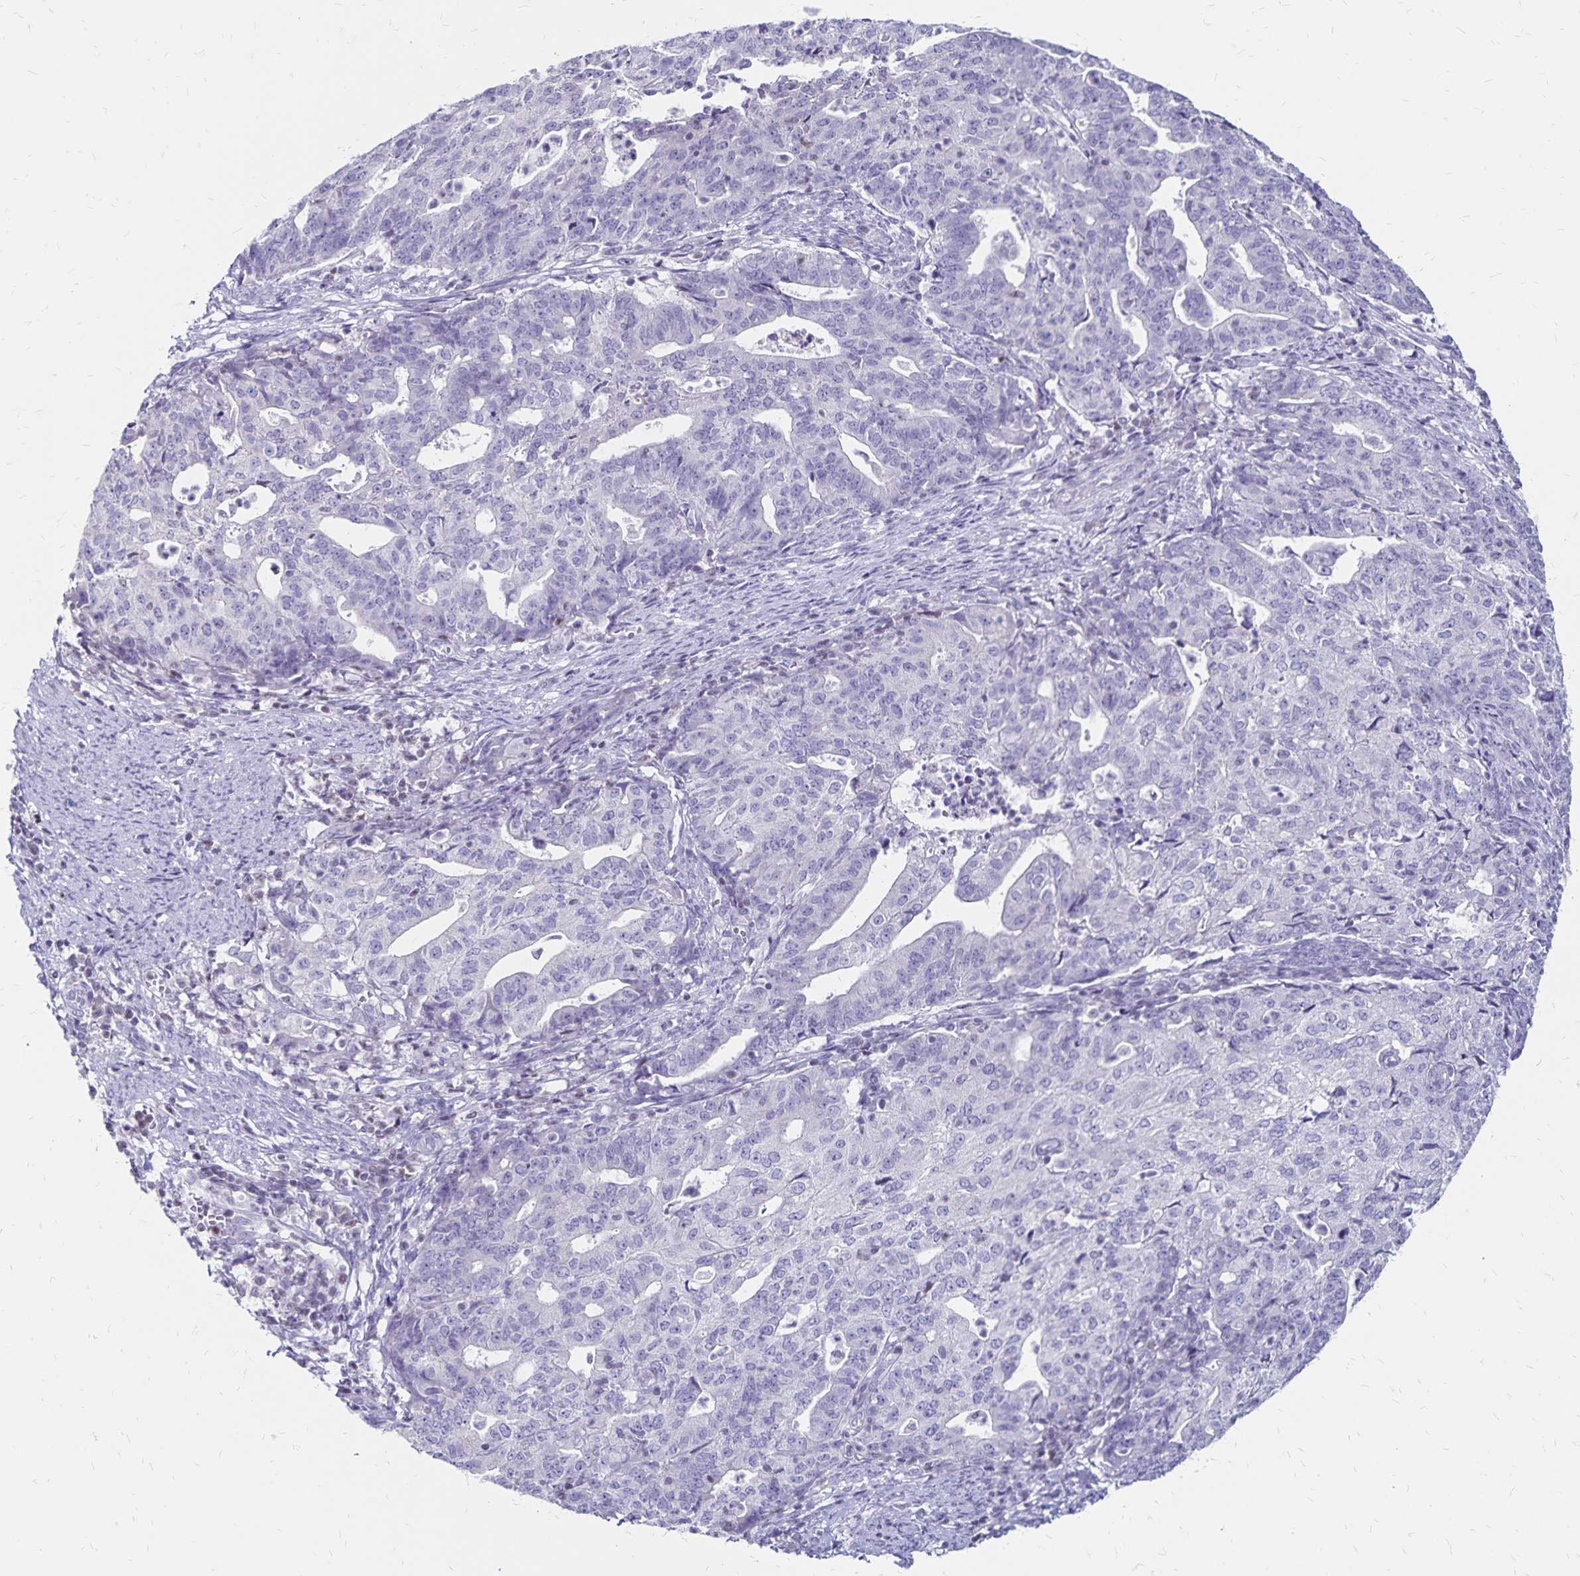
{"staining": {"intensity": "negative", "quantity": "none", "location": "none"}, "tissue": "endometrial cancer", "cell_type": "Tumor cells", "image_type": "cancer", "snomed": [{"axis": "morphology", "description": "Adenocarcinoma, NOS"}, {"axis": "topography", "description": "Endometrium"}], "caption": "Adenocarcinoma (endometrial) was stained to show a protein in brown. There is no significant expression in tumor cells. The staining was performed using DAB to visualize the protein expression in brown, while the nuclei were stained in blue with hematoxylin (Magnification: 20x).", "gene": "IKZF1", "patient": {"sex": "female", "age": 82}}